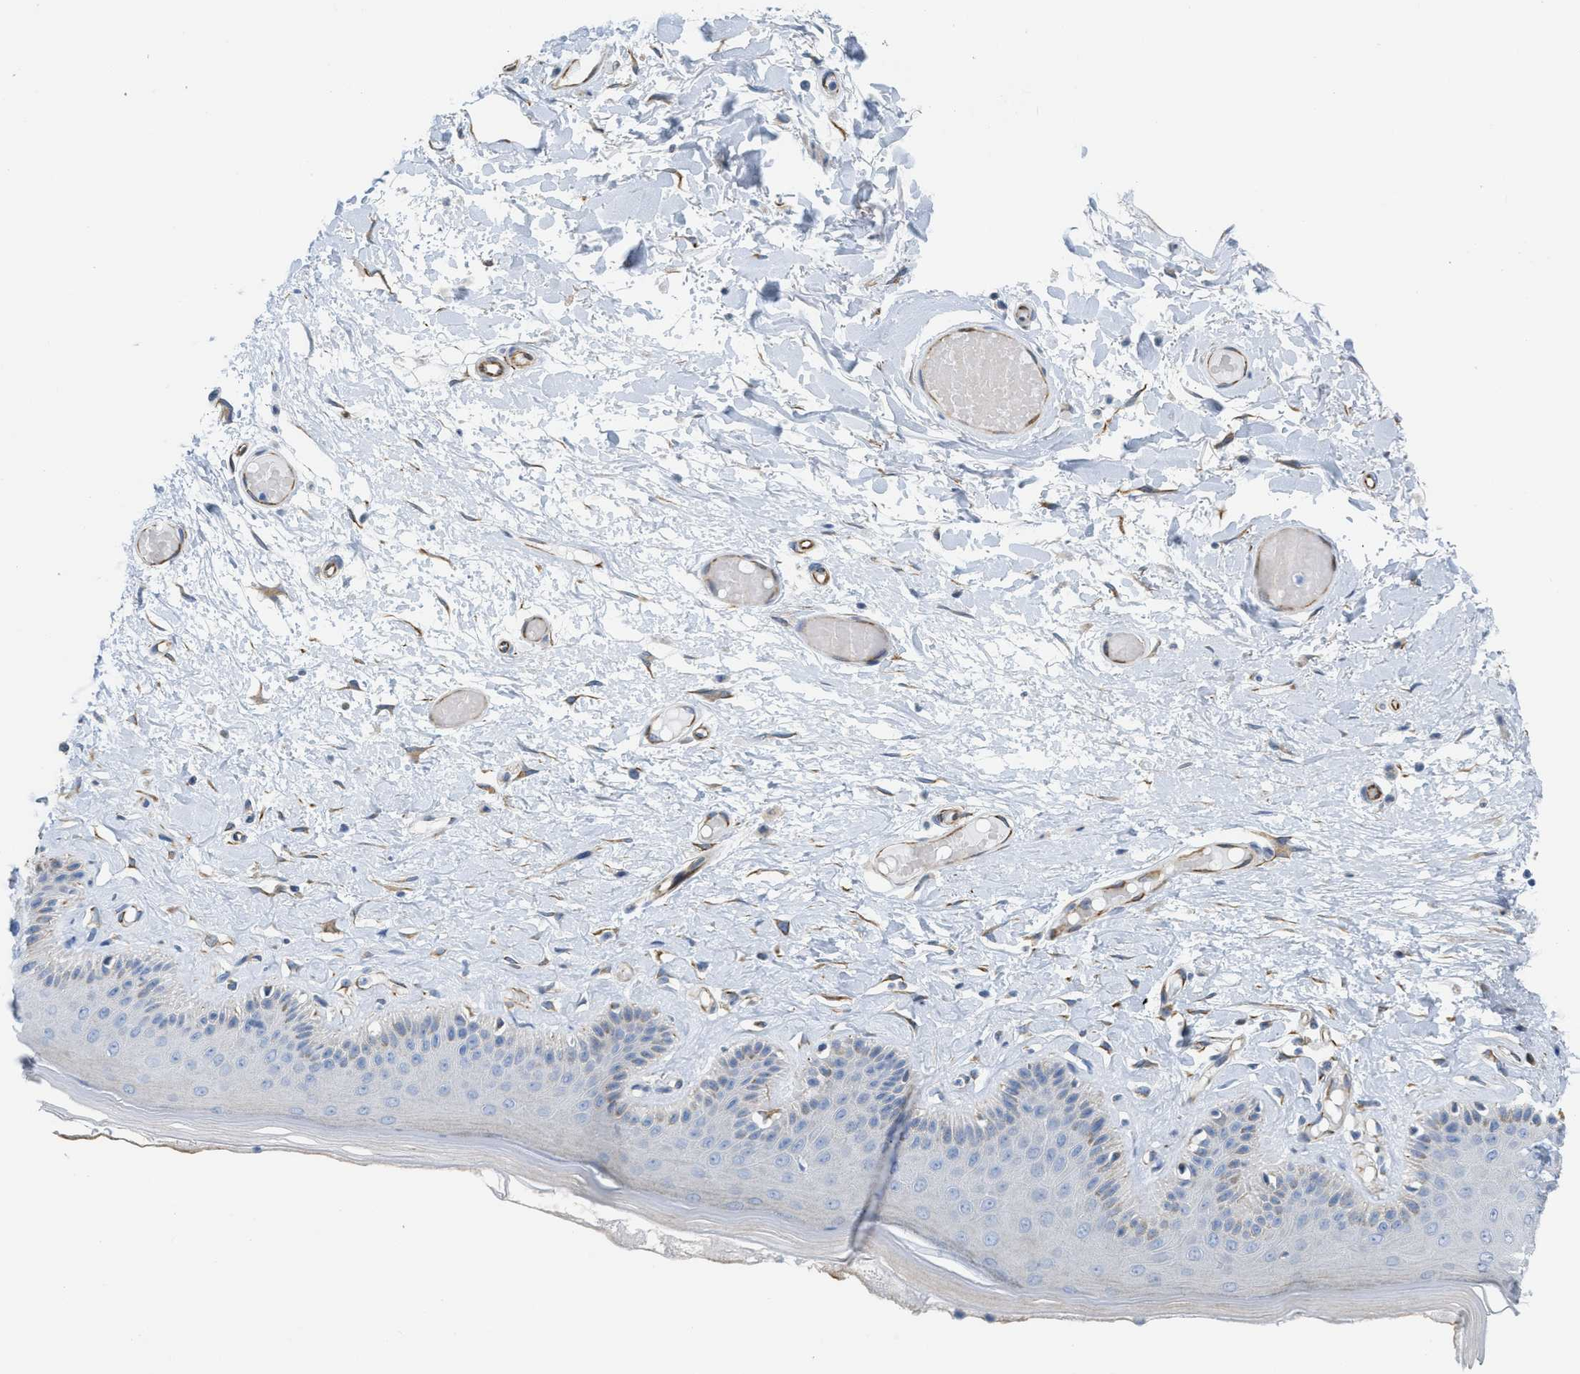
{"staining": {"intensity": "weak", "quantity": "<25%", "location": "cytoplasmic/membranous"}, "tissue": "skin", "cell_type": "Epidermal cells", "image_type": "normal", "snomed": [{"axis": "morphology", "description": "Normal tissue, NOS"}, {"axis": "topography", "description": "Vulva"}], "caption": "Immunohistochemistry (IHC) micrograph of normal human skin stained for a protein (brown), which shows no expression in epidermal cells.", "gene": "SLC12A1", "patient": {"sex": "female", "age": 73}}